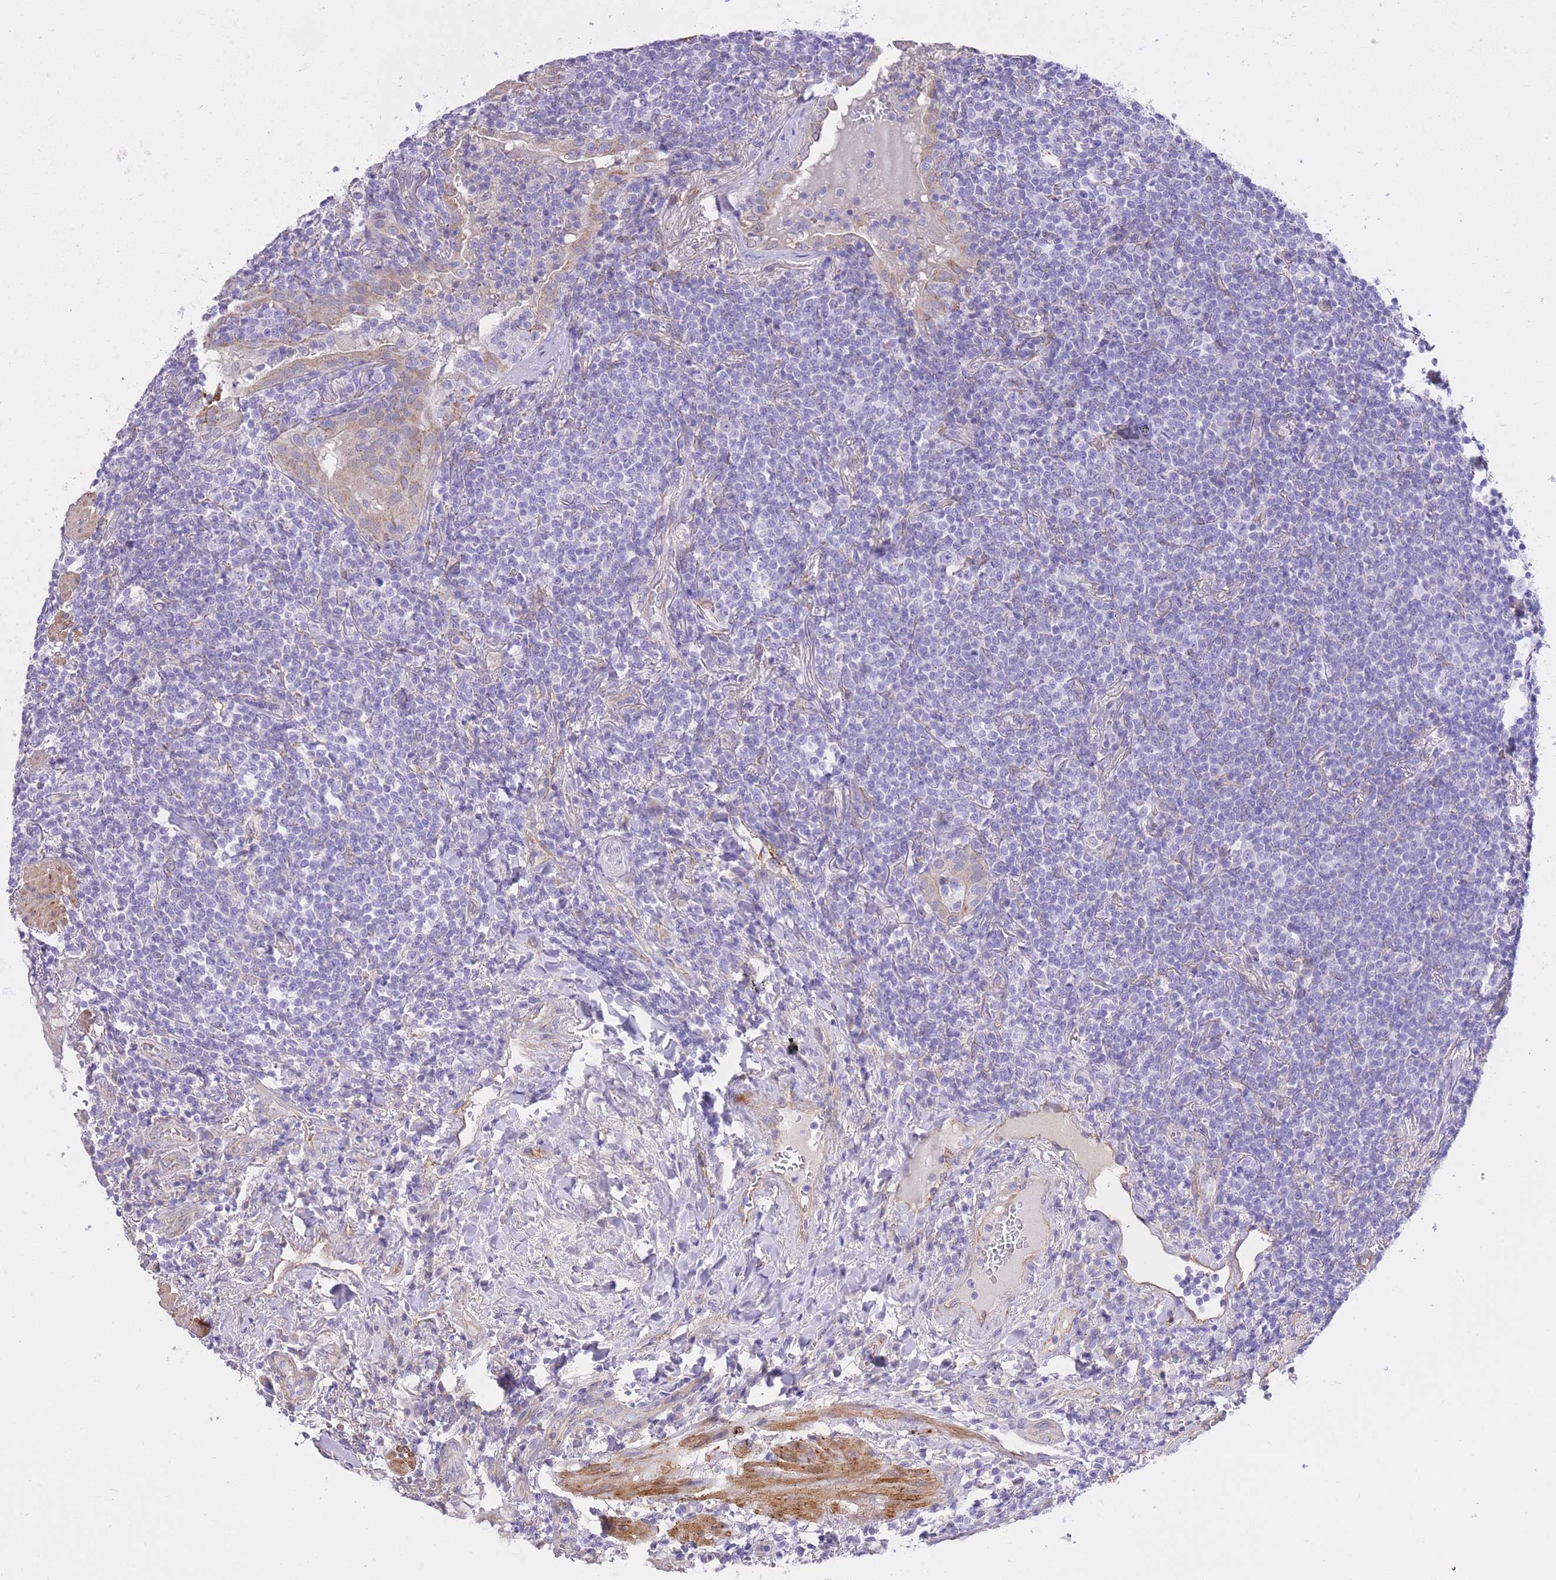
{"staining": {"intensity": "negative", "quantity": "none", "location": "none"}, "tissue": "lymphoma", "cell_type": "Tumor cells", "image_type": "cancer", "snomed": [{"axis": "morphology", "description": "Malignant lymphoma, non-Hodgkin's type, Low grade"}, {"axis": "topography", "description": "Lung"}], "caption": "High magnification brightfield microscopy of lymphoma stained with DAB (3,3'-diaminobenzidine) (brown) and counterstained with hematoxylin (blue): tumor cells show no significant staining.", "gene": "PGM1", "patient": {"sex": "female", "age": 71}}